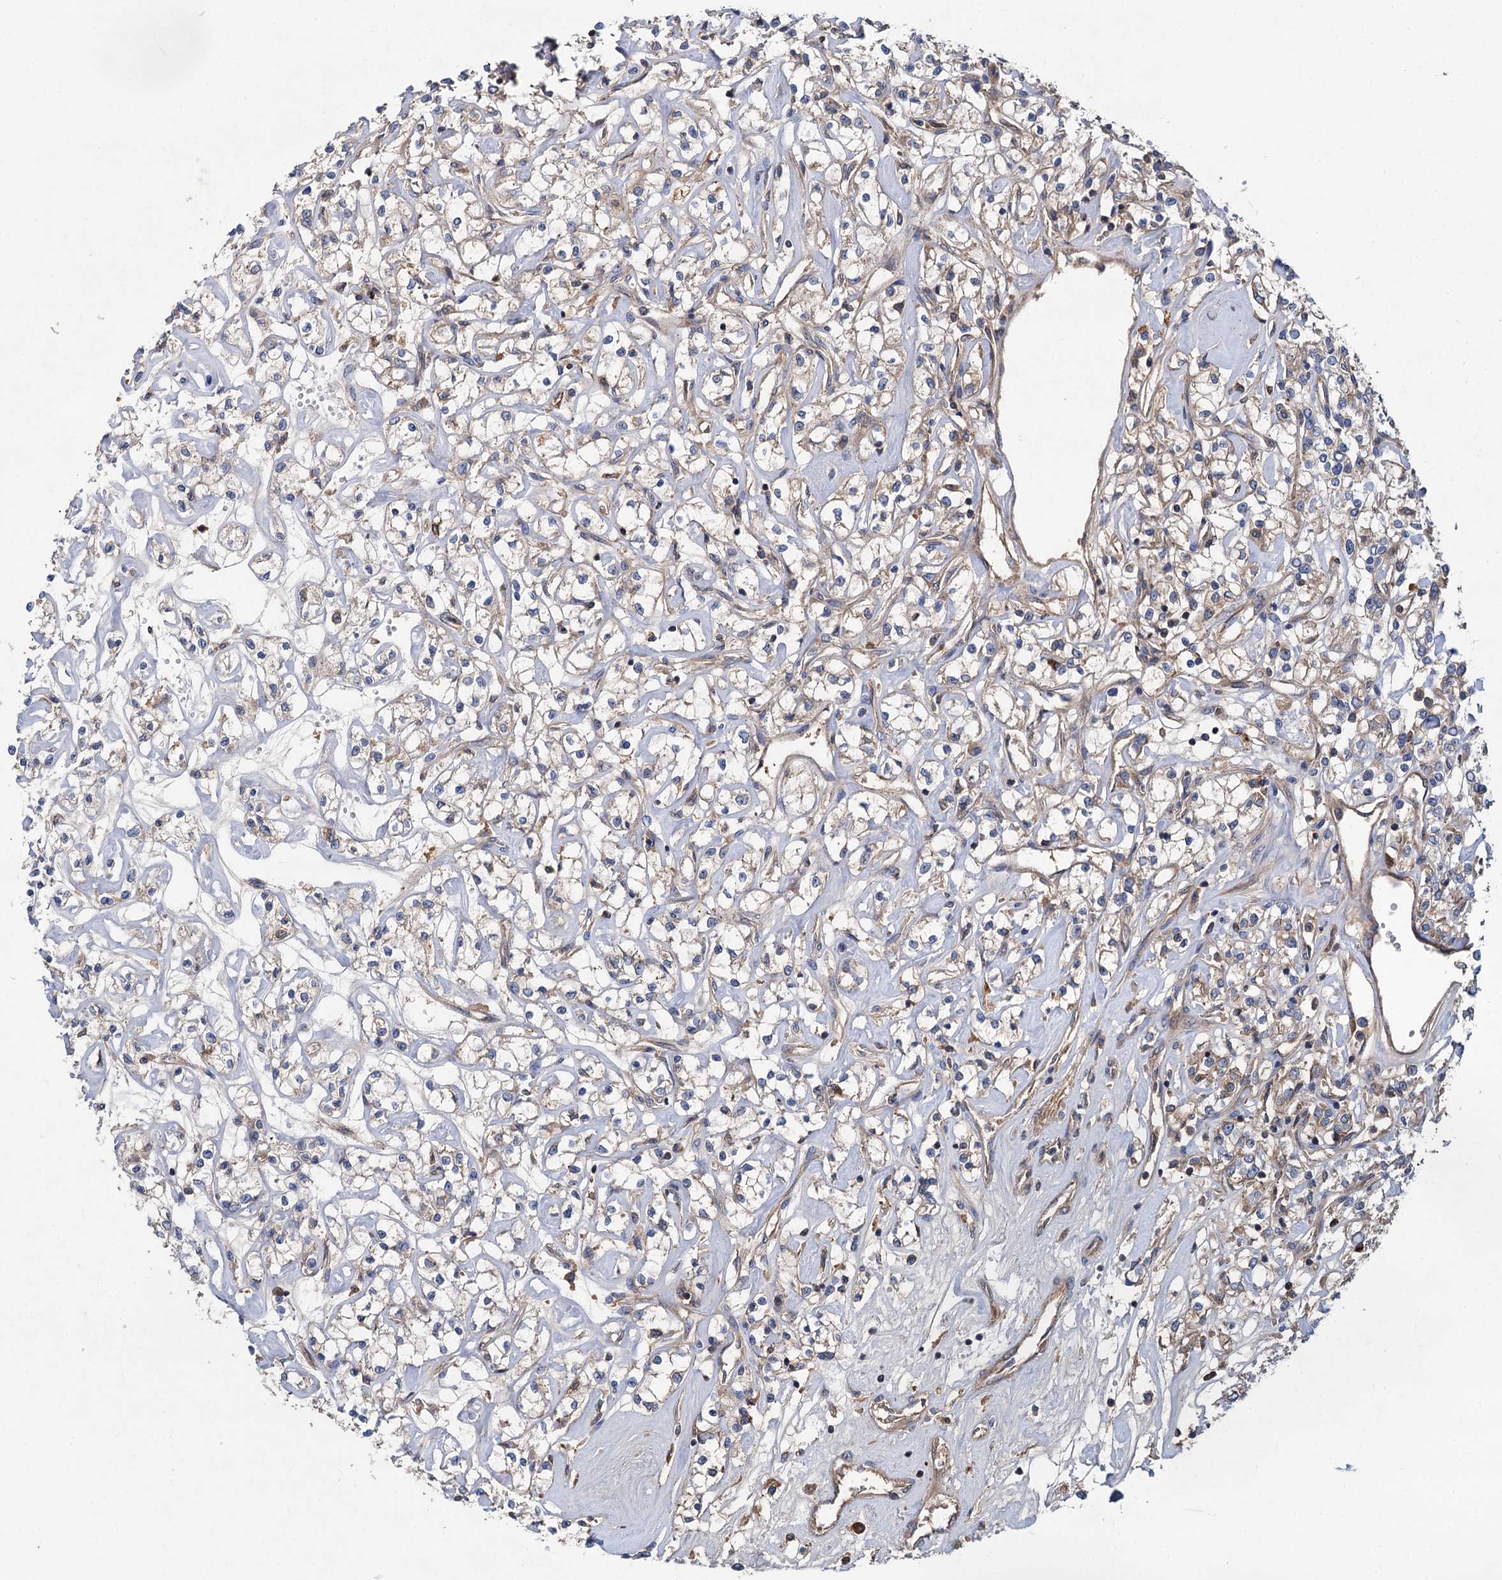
{"staining": {"intensity": "weak", "quantity": ">75%", "location": "cytoplasmic/membranous"}, "tissue": "renal cancer", "cell_type": "Tumor cells", "image_type": "cancer", "snomed": [{"axis": "morphology", "description": "Adenocarcinoma, NOS"}, {"axis": "topography", "description": "Kidney"}], "caption": "Renal adenocarcinoma stained with immunohistochemistry (IHC) shows weak cytoplasmic/membranous positivity in approximately >75% of tumor cells. (DAB IHC with brightfield microscopy, high magnification).", "gene": "ALKBH7", "patient": {"sex": "female", "age": 59}}